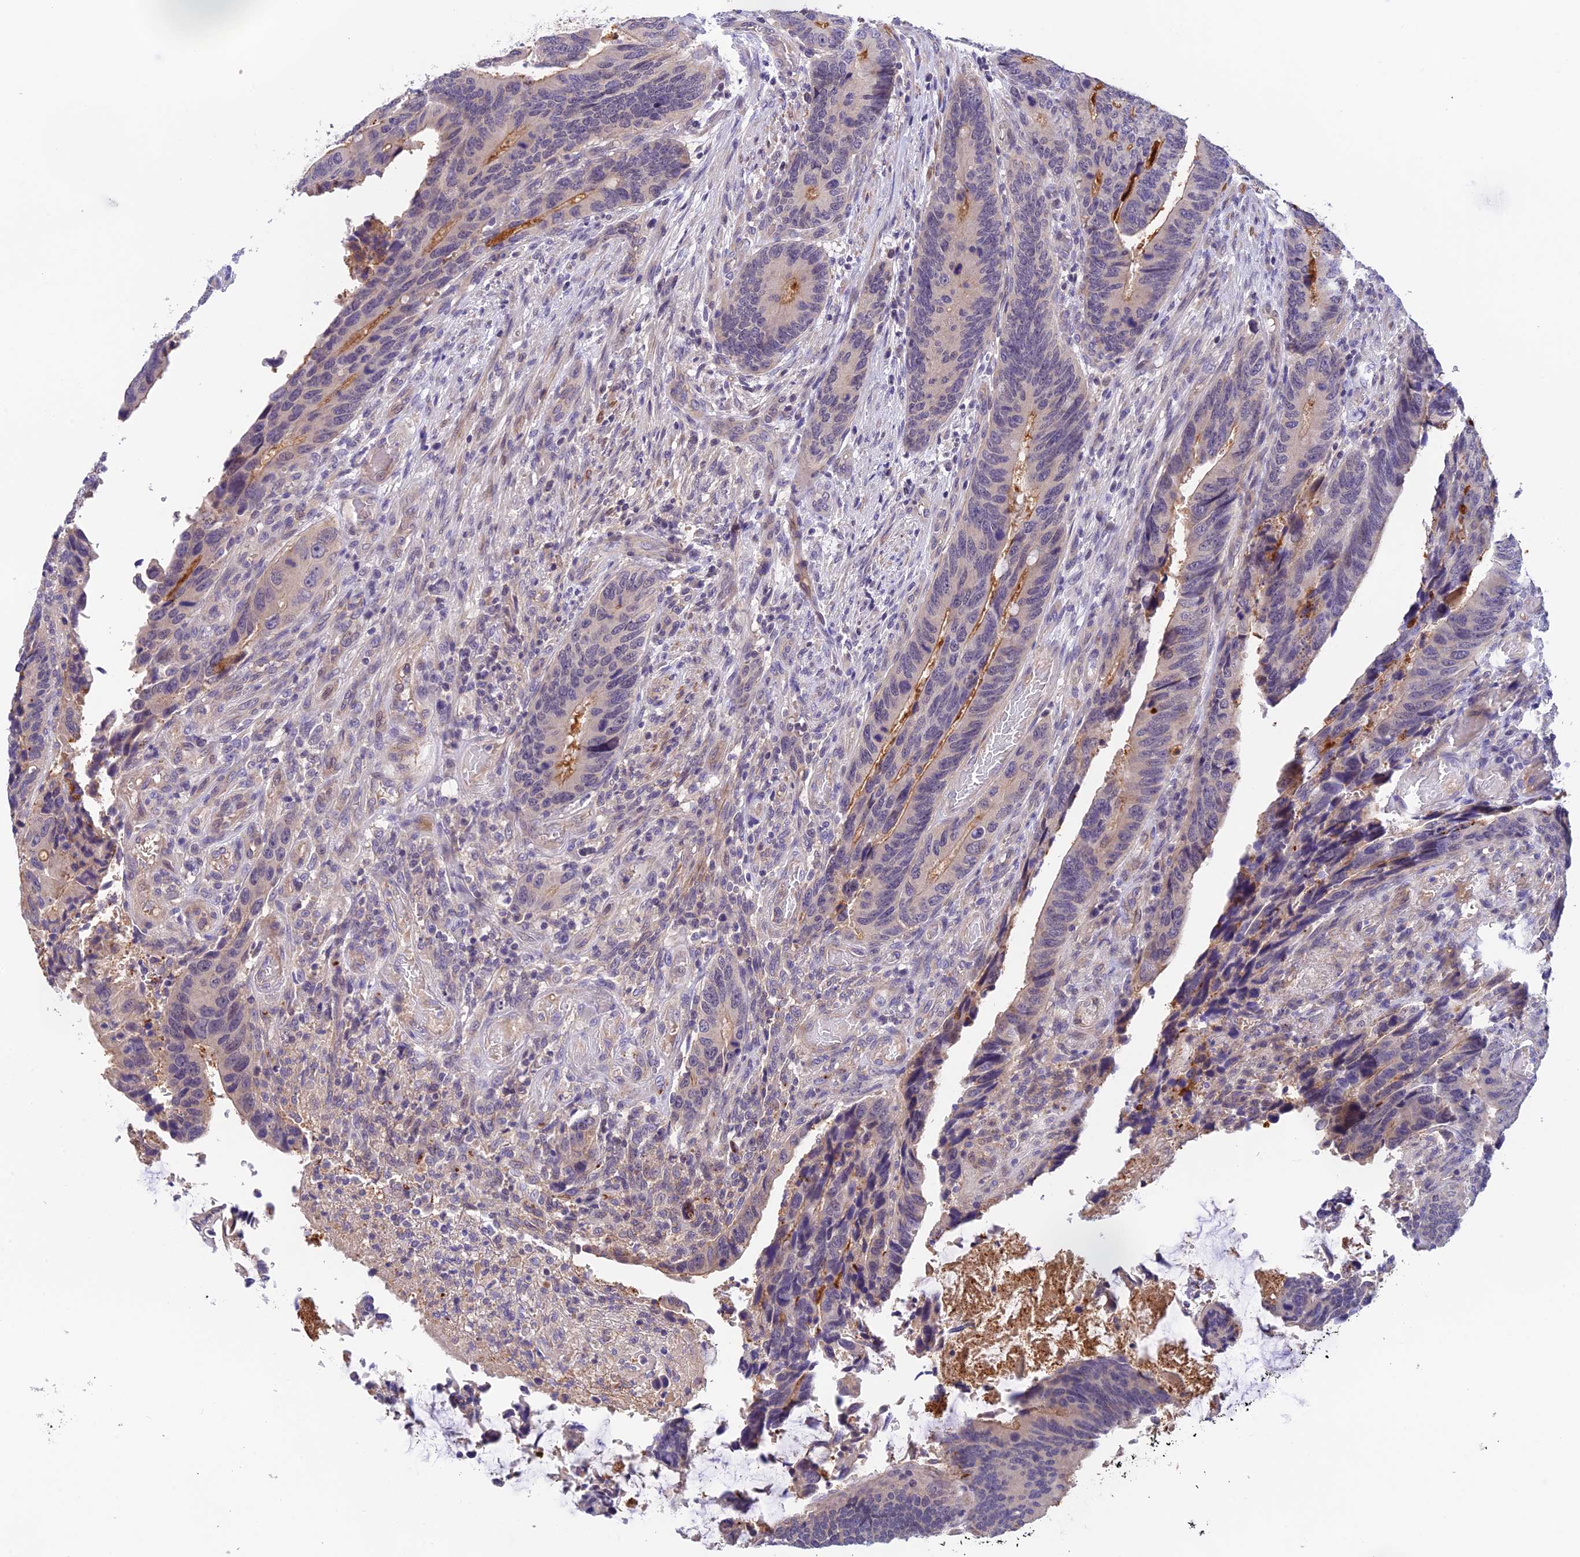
{"staining": {"intensity": "negative", "quantity": "none", "location": "none"}, "tissue": "colorectal cancer", "cell_type": "Tumor cells", "image_type": "cancer", "snomed": [{"axis": "morphology", "description": "Adenocarcinoma, NOS"}, {"axis": "topography", "description": "Colon"}], "caption": "The IHC photomicrograph has no significant expression in tumor cells of colorectal cancer (adenocarcinoma) tissue.", "gene": "CWH43", "patient": {"sex": "male", "age": 87}}